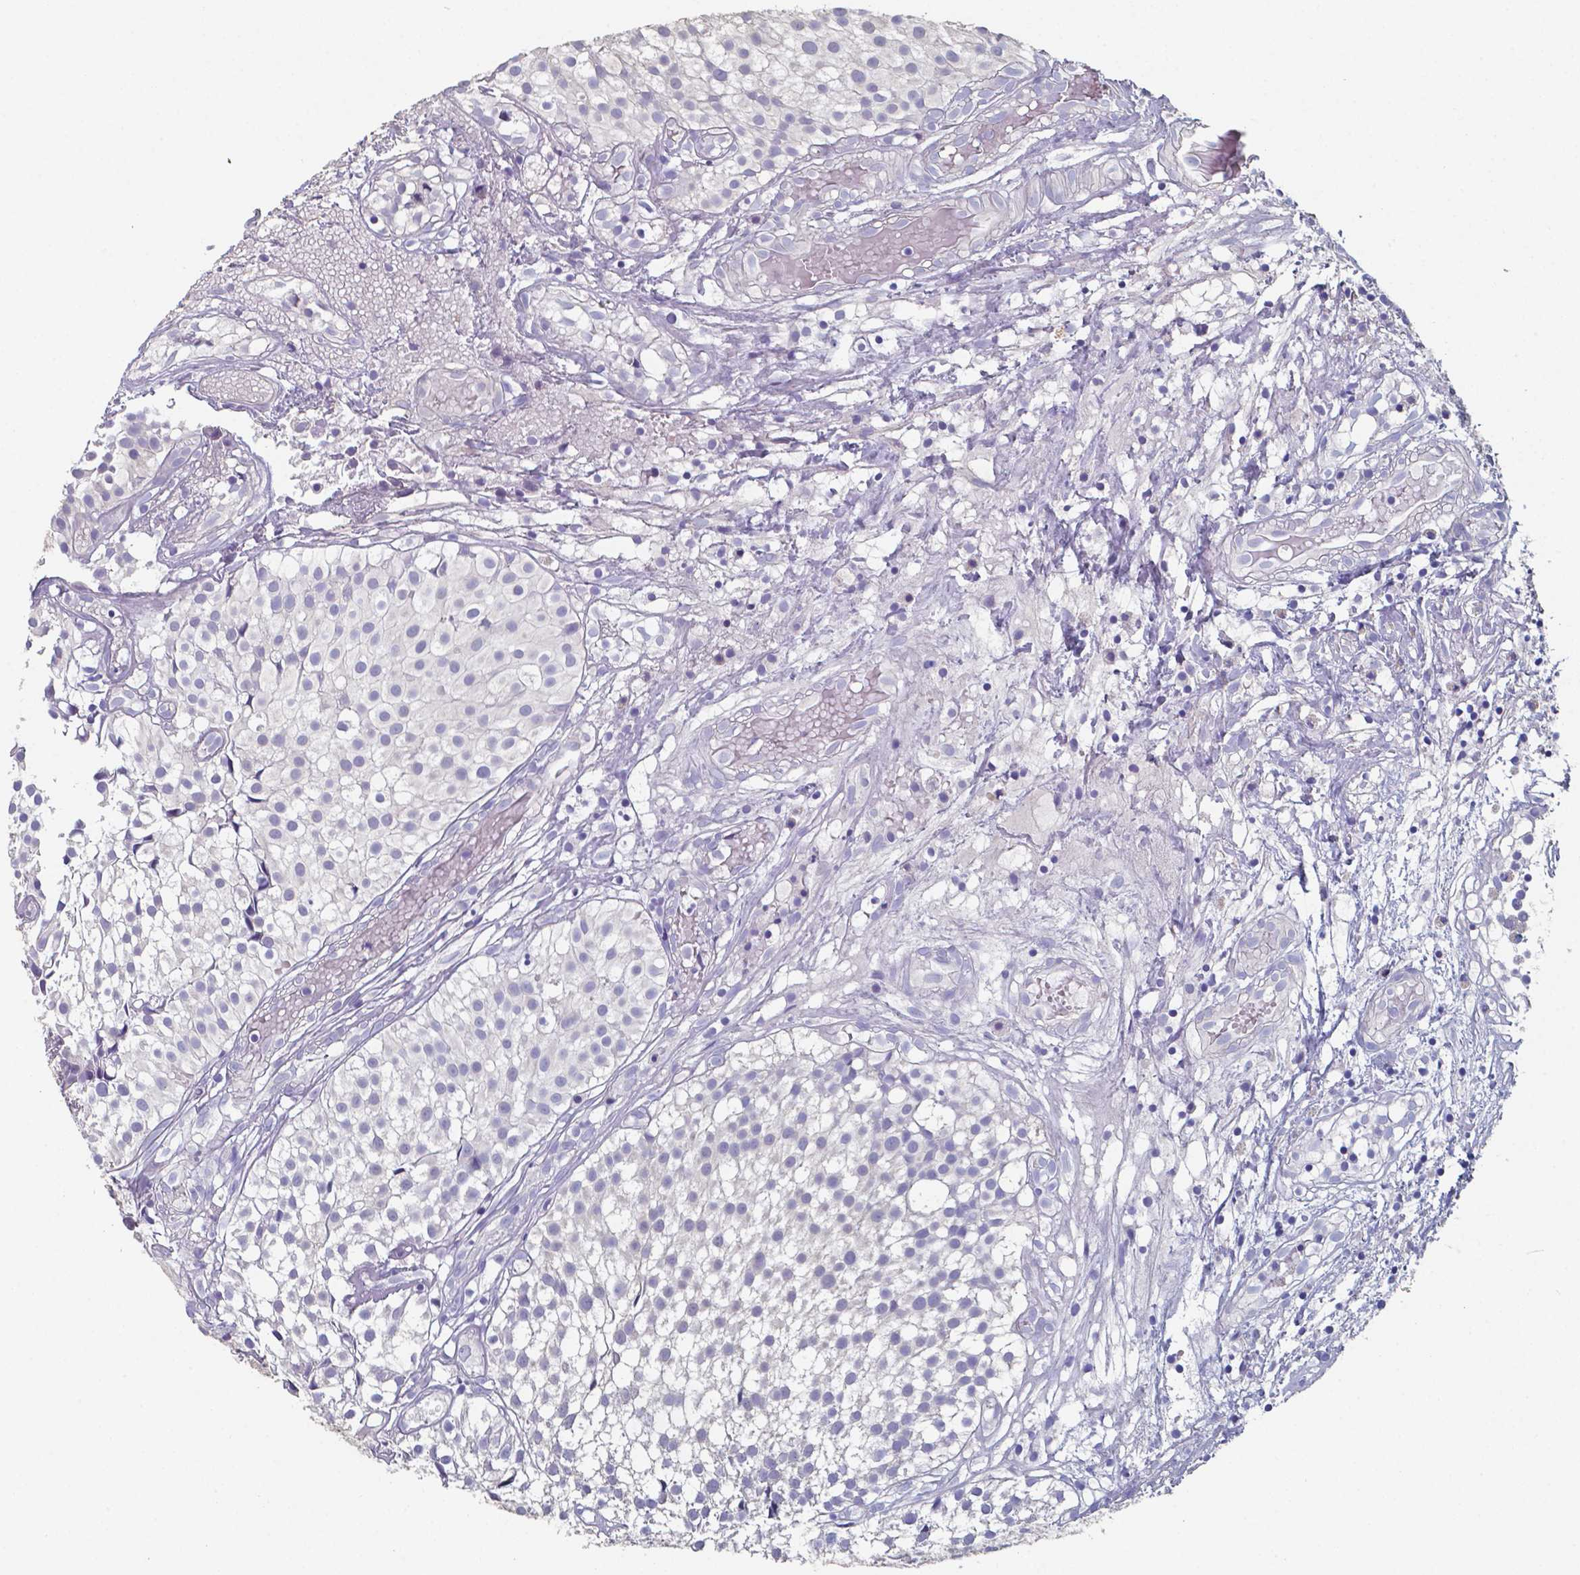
{"staining": {"intensity": "negative", "quantity": "none", "location": "none"}, "tissue": "urothelial cancer", "cell_type": "Tumor cells", "image_type": "cancer", "snomed": [{"axis": "morphology", "description": "Urothelial carcinoma, Low grade"}, {"axis": "topography", "description": "Urinary bladder"}], "caption": "An immunohistochemistry (IHC) image of urothelial cancer is shown. There is no staining in tumor cells of urothelial cancer.", "gene": "FOXJ1", "patient": {"sex": "male", "age": 79}}